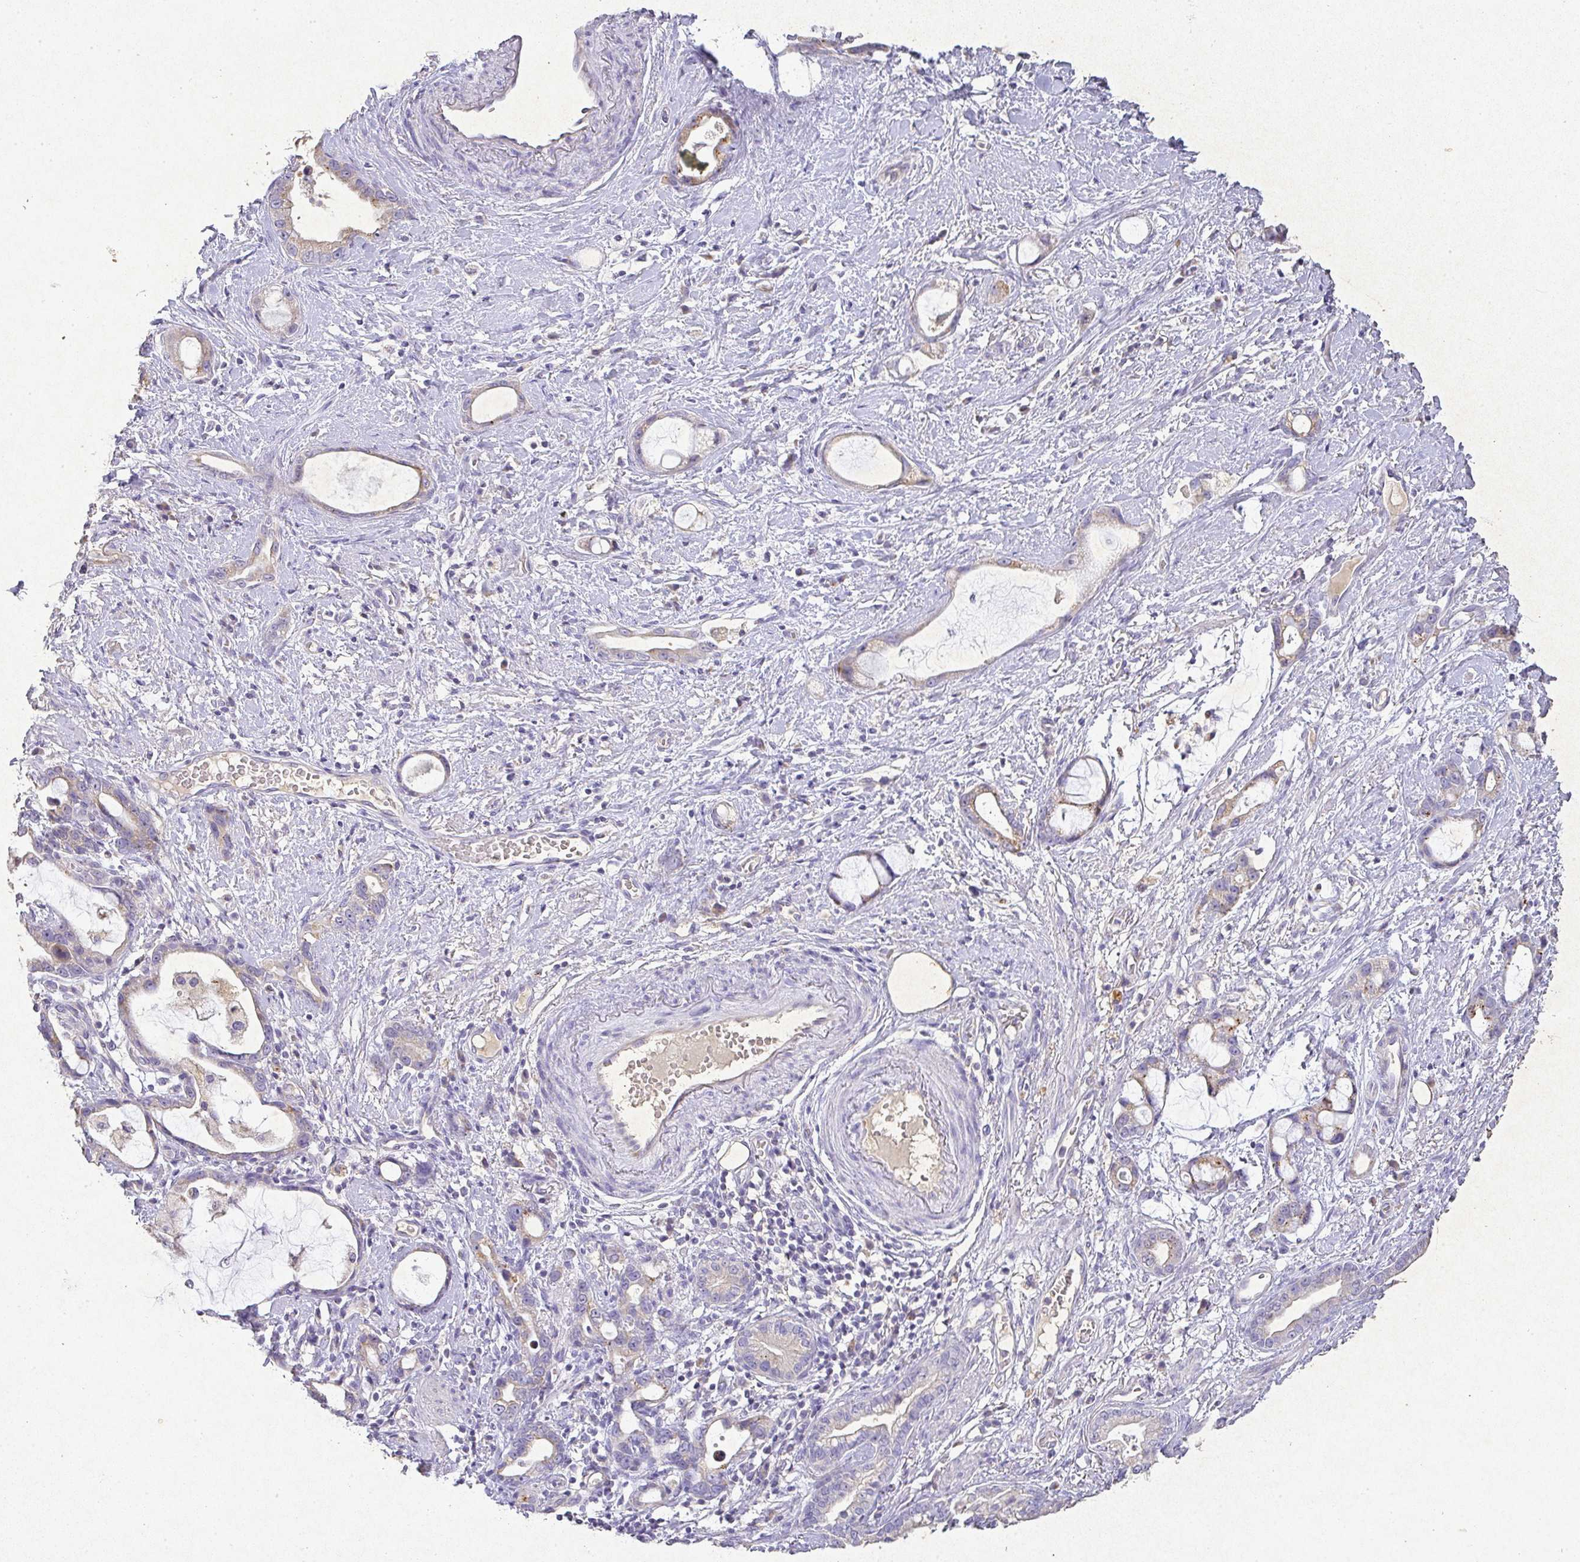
{"staining": {"intensity": "weak", "quantity": "<25%", "location": "cytoplasmic/membranous"}, "tissue": "stomach cancer", "cell_type": "Tumor cells", "image_type": "cancer", "snomed": [{"axis": "morphology", "description": "Adenocarcinoma, NOS"}, {"axis": "topography", "description": "Stomach"}], "caption": "Tumor cells are negative for brown protein staining in adenocarcinoma (stomach).", "gene": "RPS2", "patient": {"sex": "male", "age": 55}}